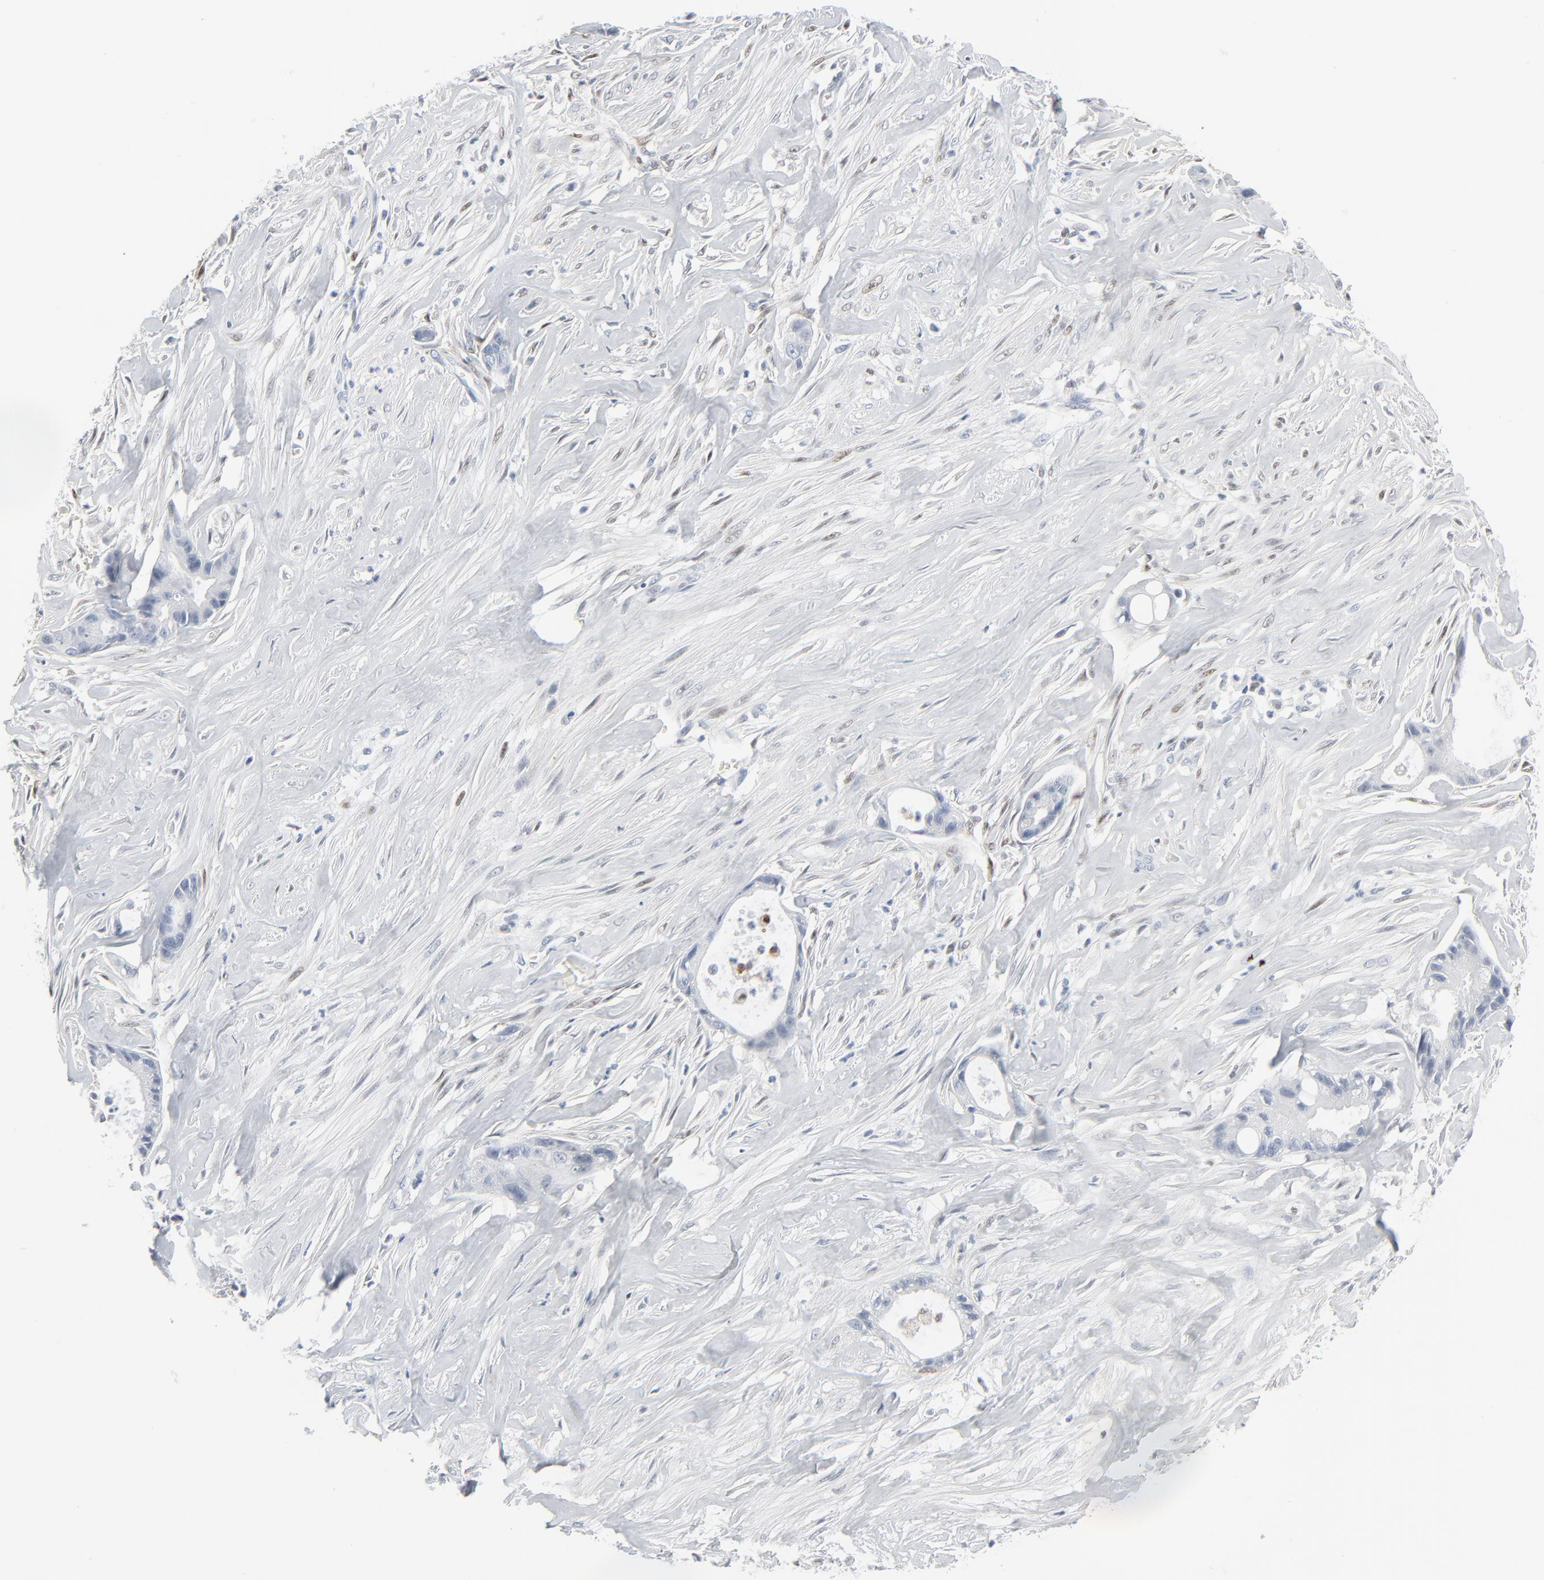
{"staining": {"intensity": "negative", "quantity": "none", "location": "none"}, "tissue": "liver cancer", "cell_type": "Tumor cells", "image_type": "cancer", "snomed": [{"axis": "morphology", "description": "Cholangiocarcinoma"}, {"axis": "topography", "description": "Liver"}], "caption": "High magnification brightfield microscopy of cholangiocarcinoma (liver) stained with DAB (3,3'-diaminobenzidine) (brown) and counterstained with hematoxylin (blue): tumor cells show no significant positivity.", "gene": "MITF", "patient": {"sex": "female", "age": 55}}